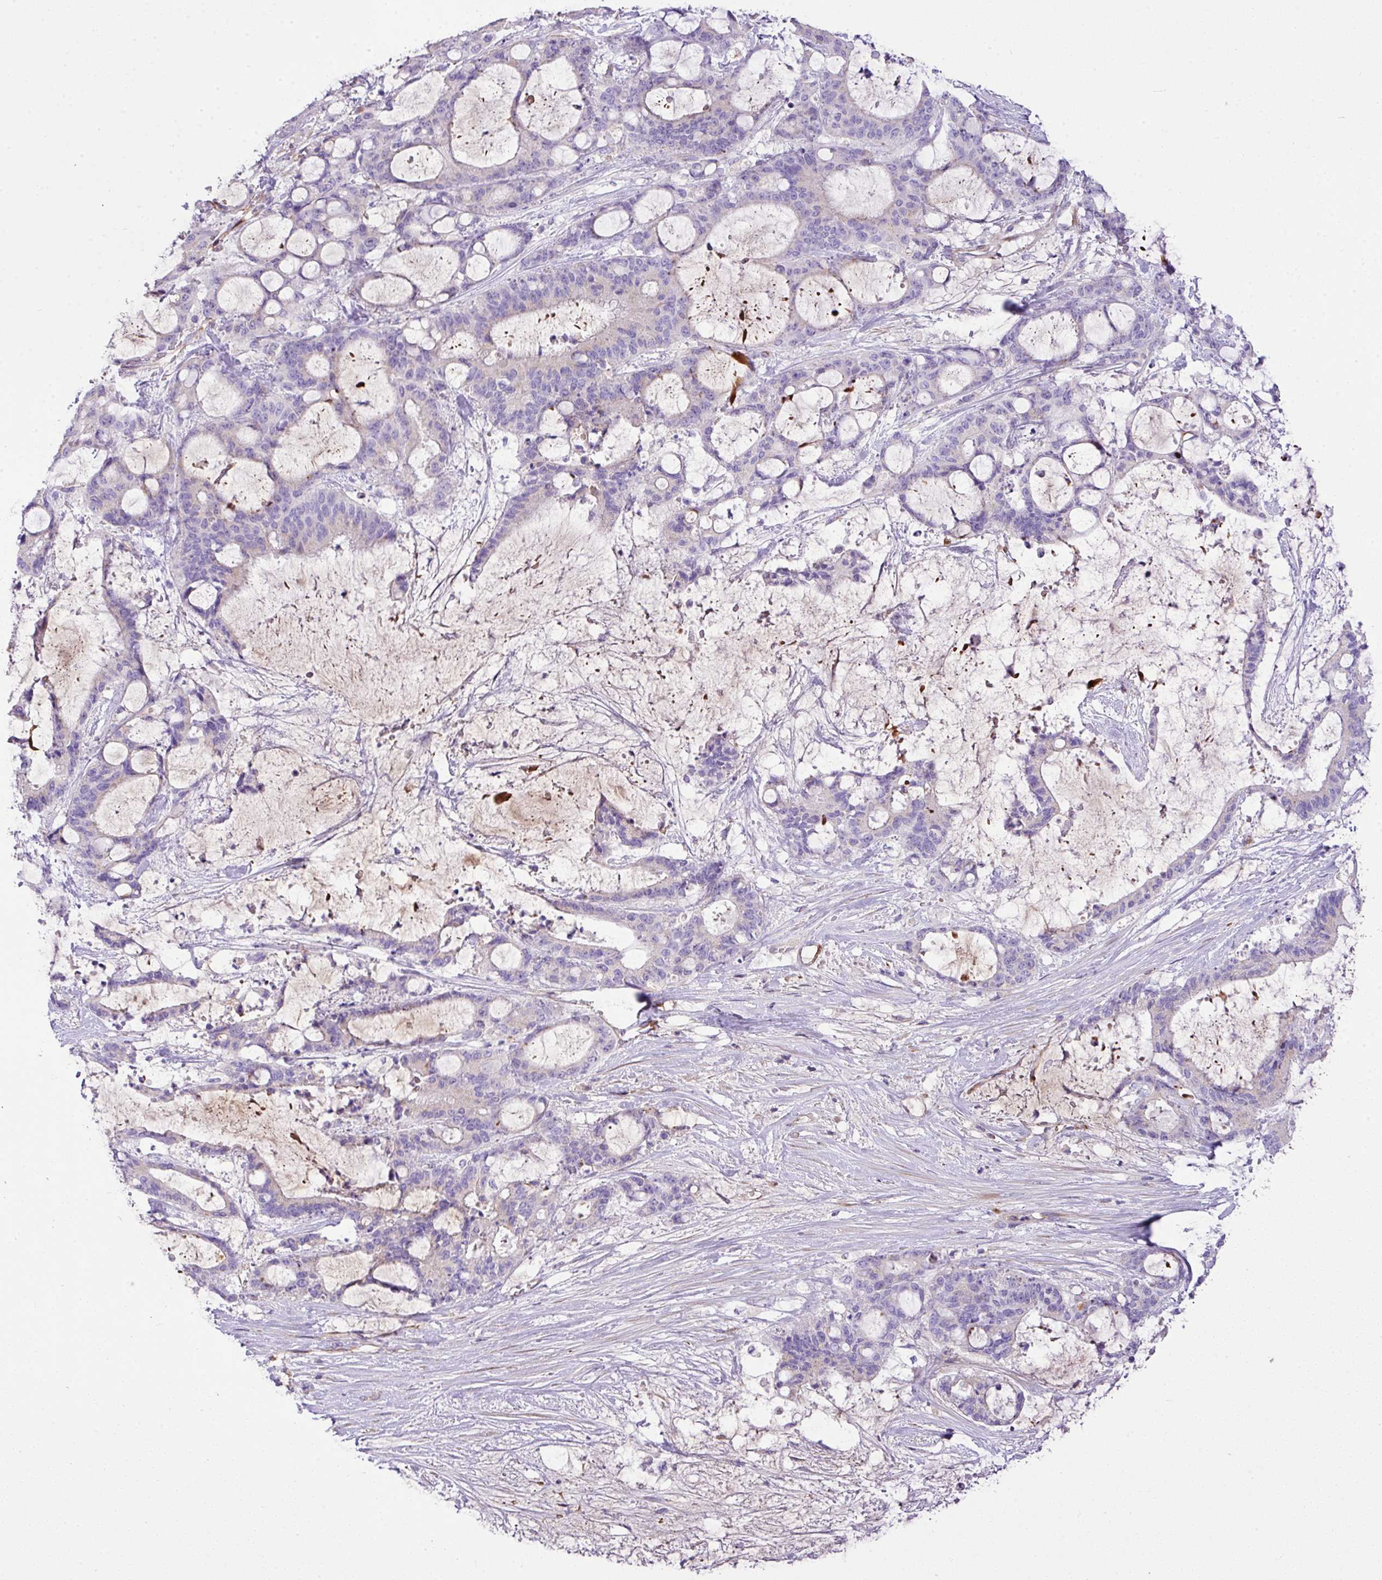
{"staining": {"intensity": "negative", "quantity": "none", "location": "none"}, "tissue": "liver cancer", "cell_type": "Tumor cells", "image_type": "cancer", "snomed": [{"axis": "morphology", "description": "Normal tissue, NOS"}, {"axis": "morphology", "description": "Cholangiocarcinoma"}, {"axis": "topography", "description": "Liver"}, {"axis": "topography", "description": "Peripheral nerve tissue"}], "caption": "This image is of cholangiocarcinoma (liver) stained with IHC to label a protein in brown with the nuclei are counter-stained blue. There is no expression in tumor cells. (Brightfield microscopy of DAB immunohistochemistry at high magnification).", "gene": "CTXN2", "patient": {"sex": "female", "age": 73}}